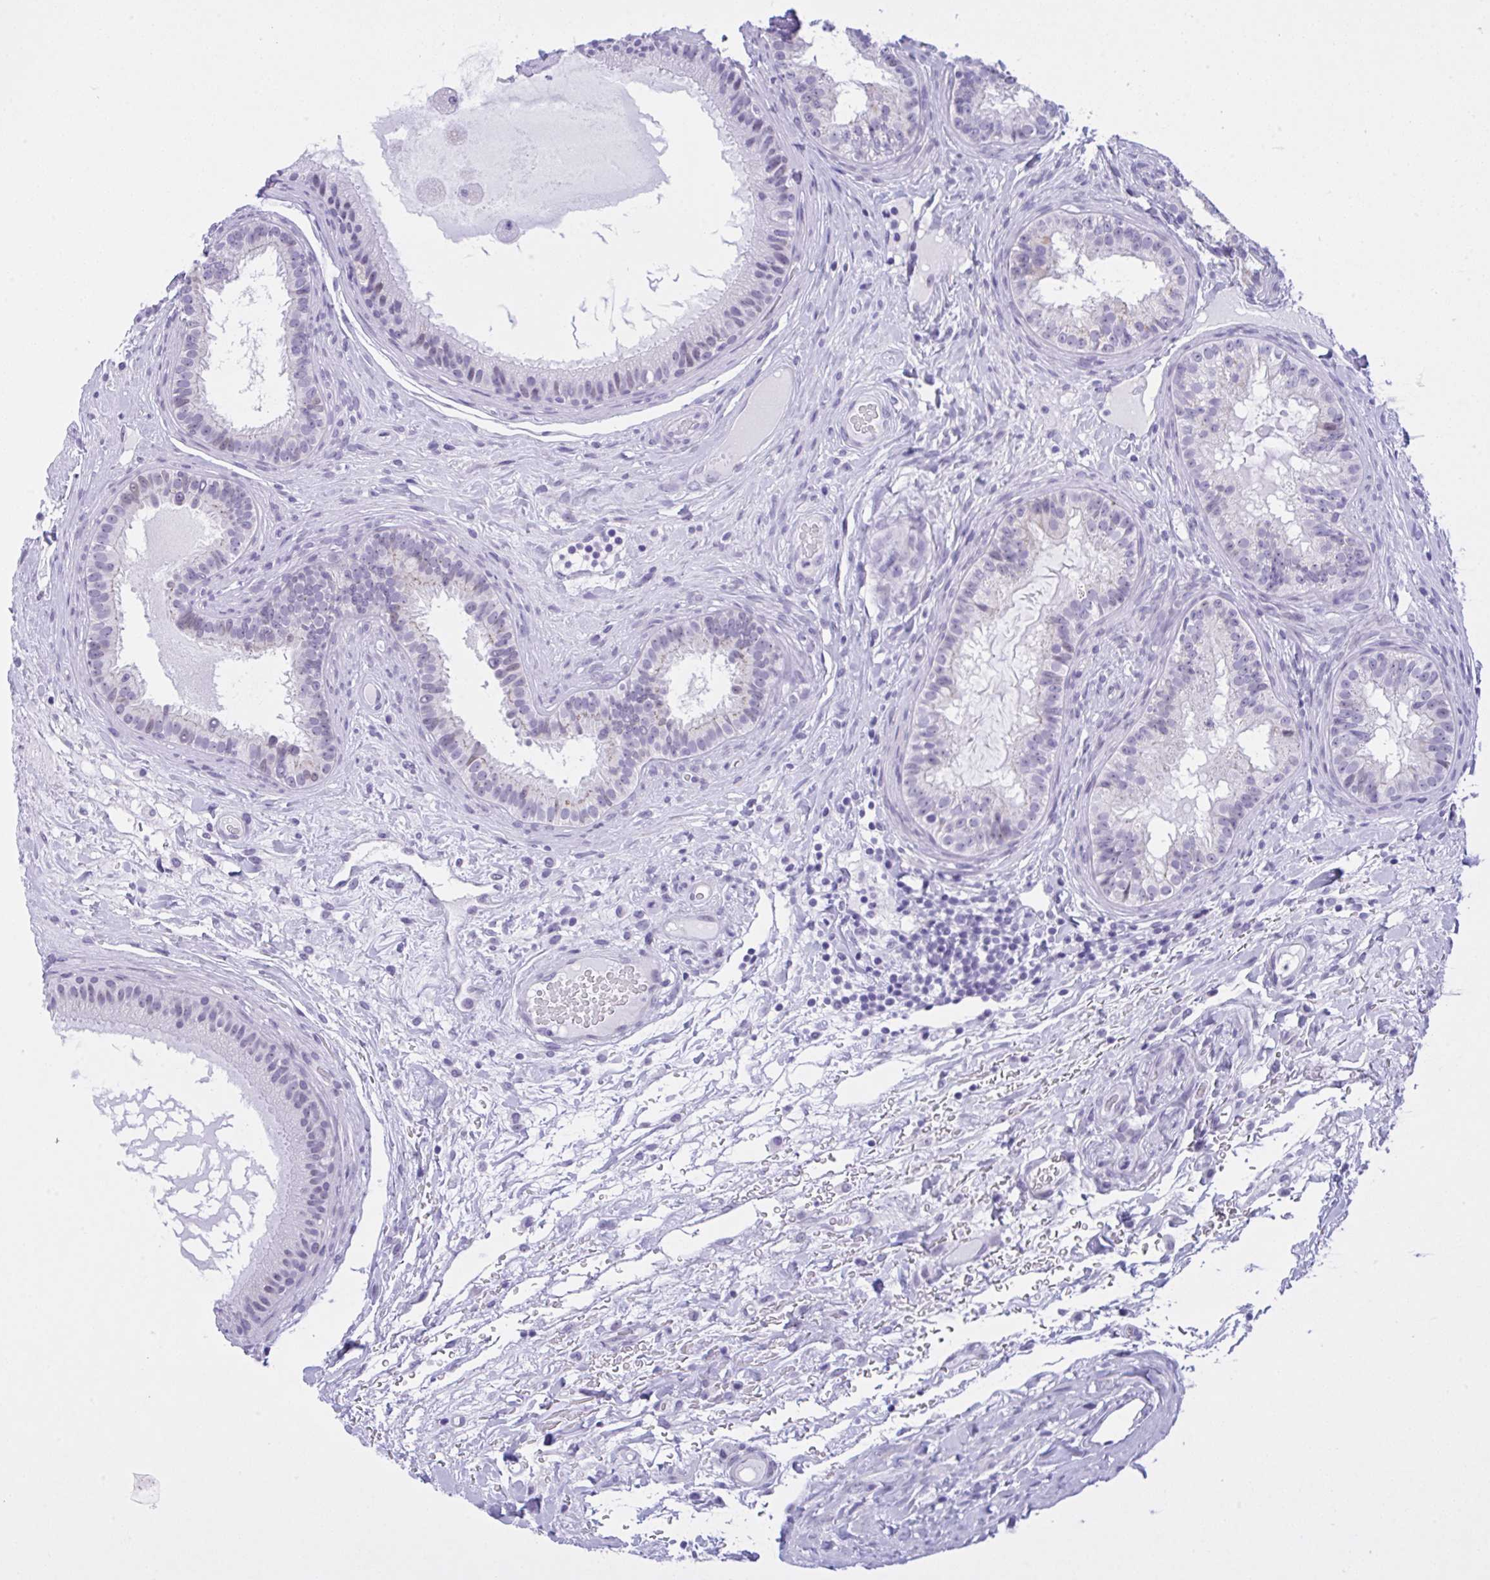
{"staining": {"intensity": "negative", "quantity": "none", "location": "none"}, "tissue": "epididymis", "cell_type": "Glandular cells", "image_type": "normal", "snomed": [{"axis": "morphology", "description": "Normal tissue, NOS"}, {"axis": "topography", "description": "Epididymis"}], "caption": "DAB (3,3'-diaminobenzidine) immunohistochemical staining of unremarkable human epididymis reveals no significant staining in glandular cells. The staining is performed using DAB brown chromogen with nuclei counter-stained in using hematoxylin.", "gene": "YBX2", "patient": {"sex": "male", "age": 23}}